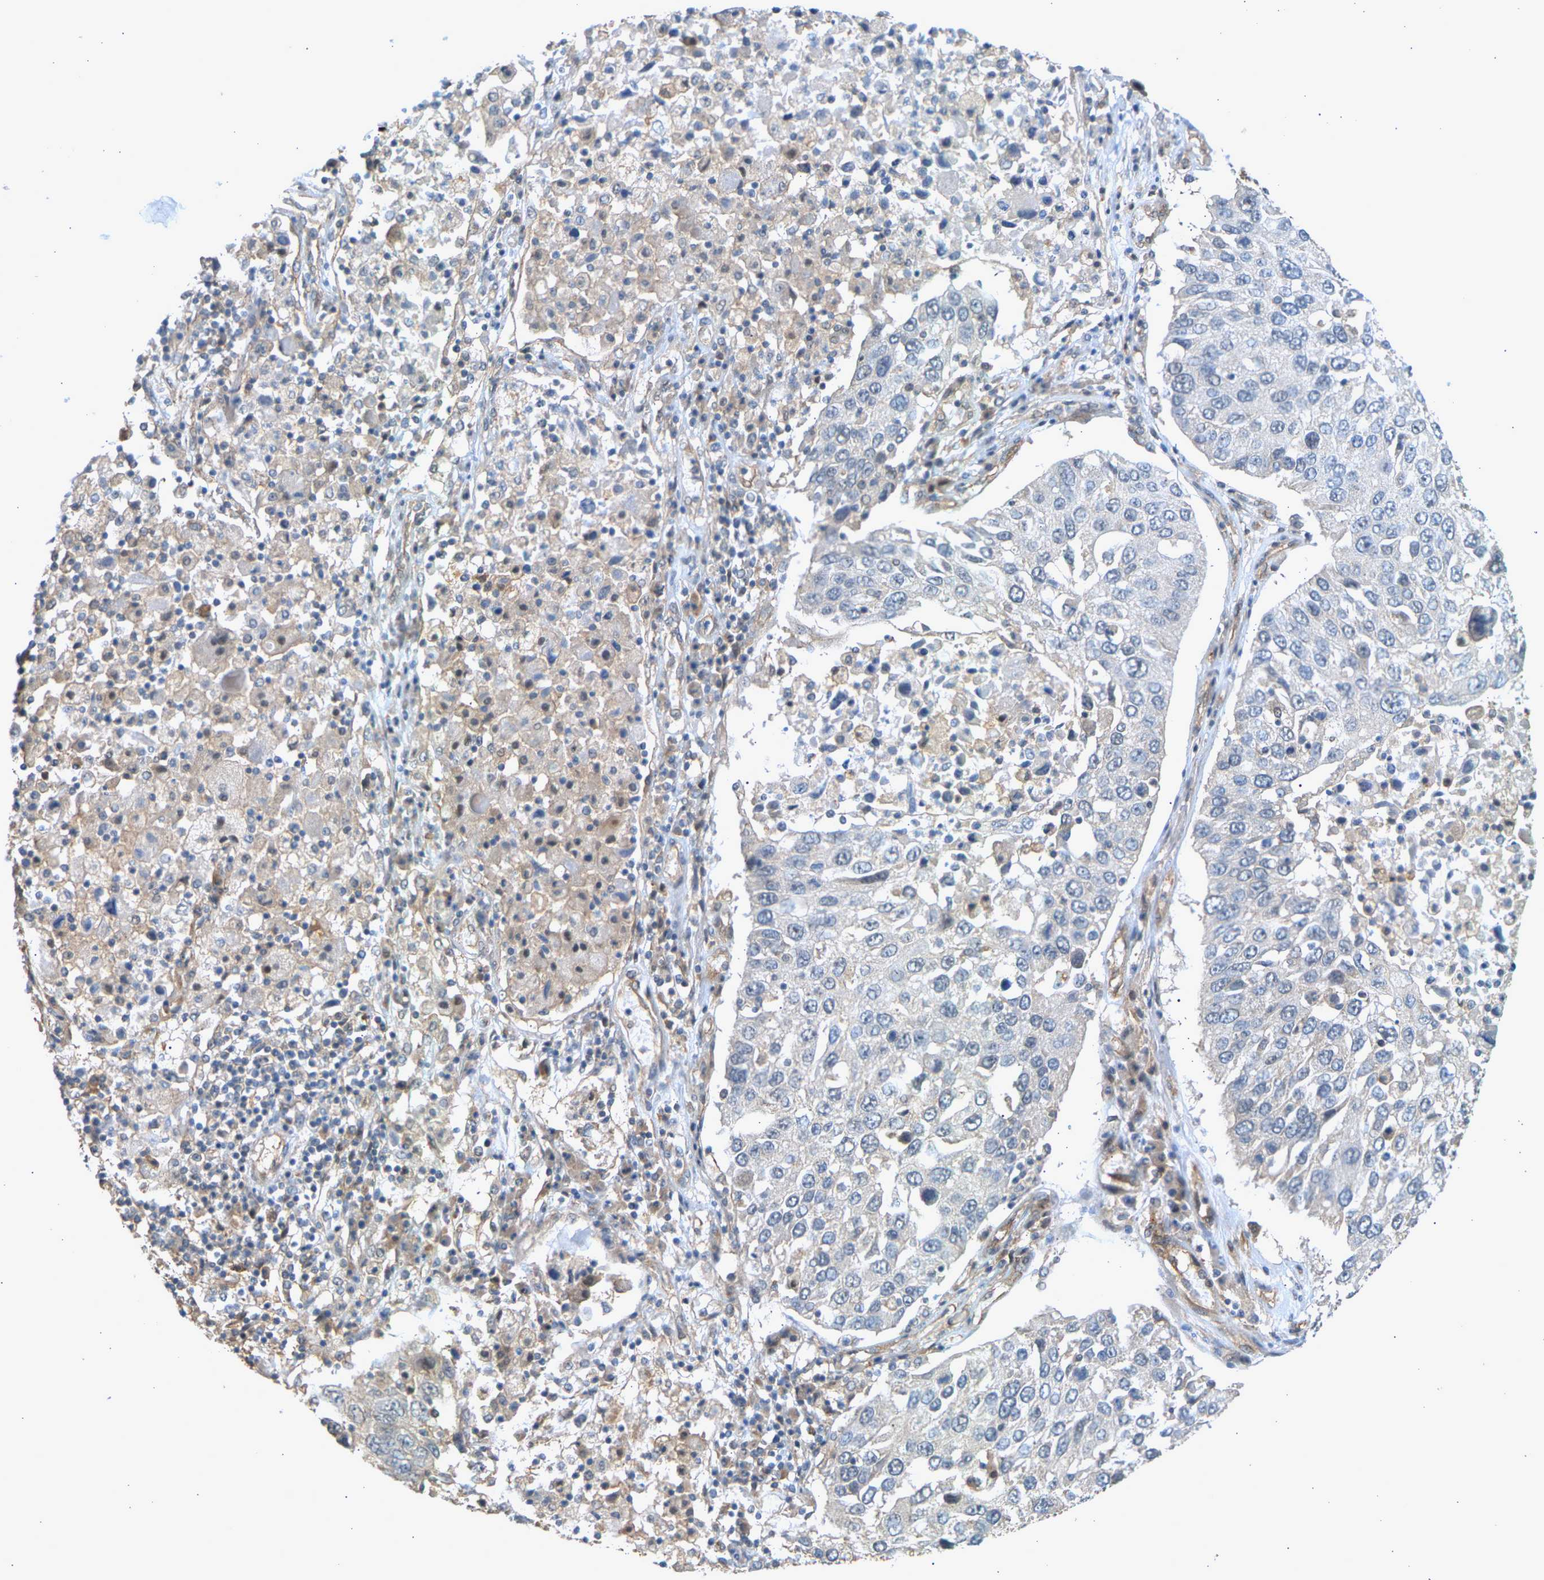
{"staining": {"intensity": "negative", "quantity": "none", "location": "none"}, "tissue": "lung cancer", "cell_type": "Tumor cells", "image_type": "cancer", "snomed": [{"axis": "morphology", "description": "Squamous cell carcinoma, NOS"}, {"axis": "topography", "description": "Lung"}], "caption": "This is an IHC micrograph of human squamous cell carcinoma (lung). There is no staining in tumor cells.", "gene": "RGL1", "patient": {"sex": "male", "age": 65}}